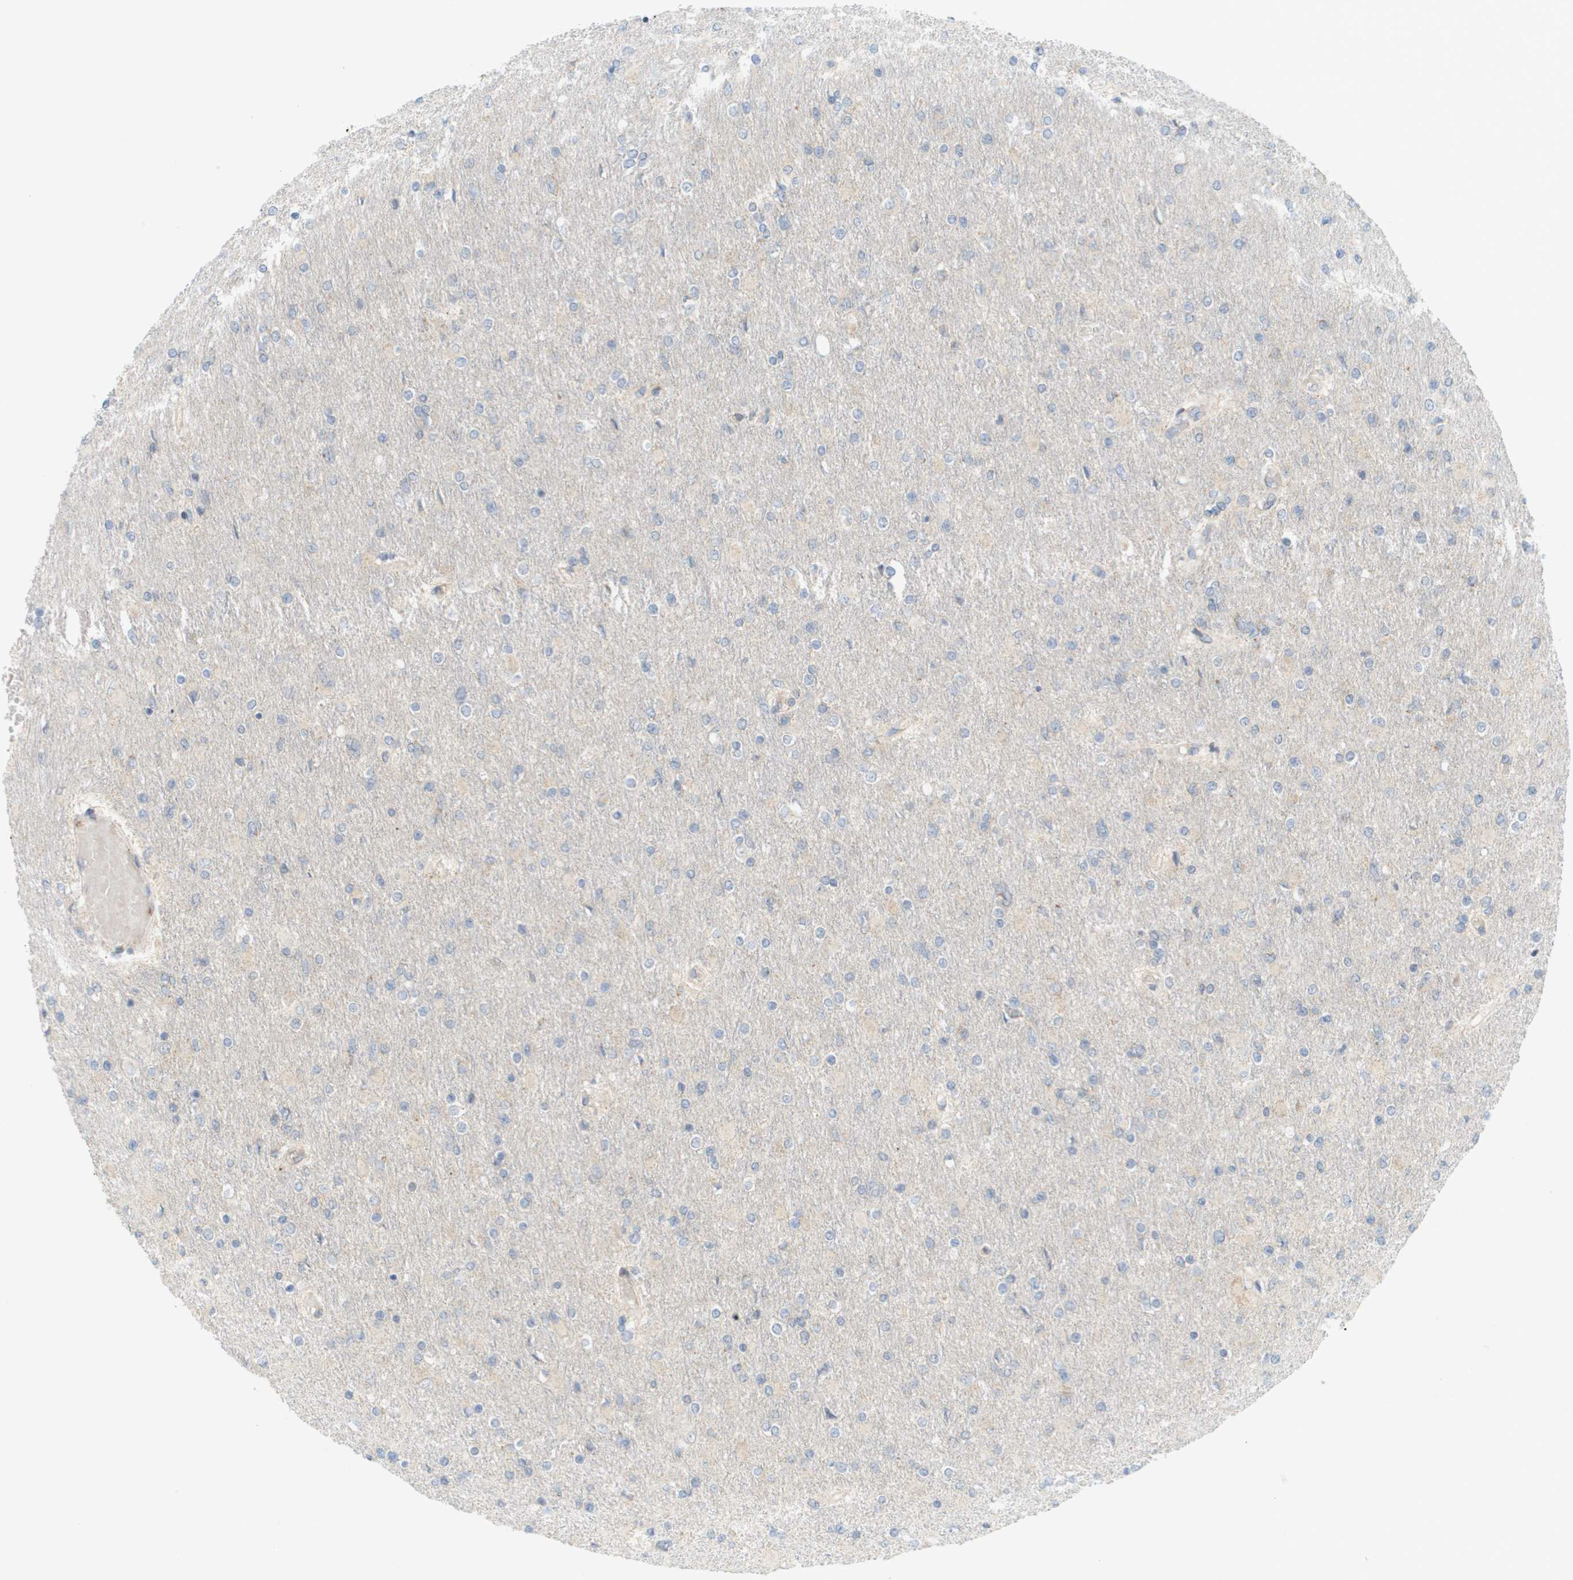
{"staining": {"intensity": "negative", "quantity": "none", "location": "none"}, "tissue": "glioma", "cell_type": "Tumor cells", "image_type": "cancer", "snomed": [{"axis": "morphology", "description": "Glioma, malignant, High grade"}, {"axis": "topography", "description": "Cerebral cortex"}], "caption": "Immunohistochemistry (IHC) image of neoplastic tissue: human malignant high-grade glioma stained with DAB (3,3'-diaminobenzidine) reveals no significant protein expression in tumor cells. Brightfield microscopy of immunohistochemistry stained with DAB (3,3'-diaminobenzidine) (brown) and hematoxylin (blue), captured at high magnification.", "gene": "PROC", "patient": {"sex": "female", "age": 36}}